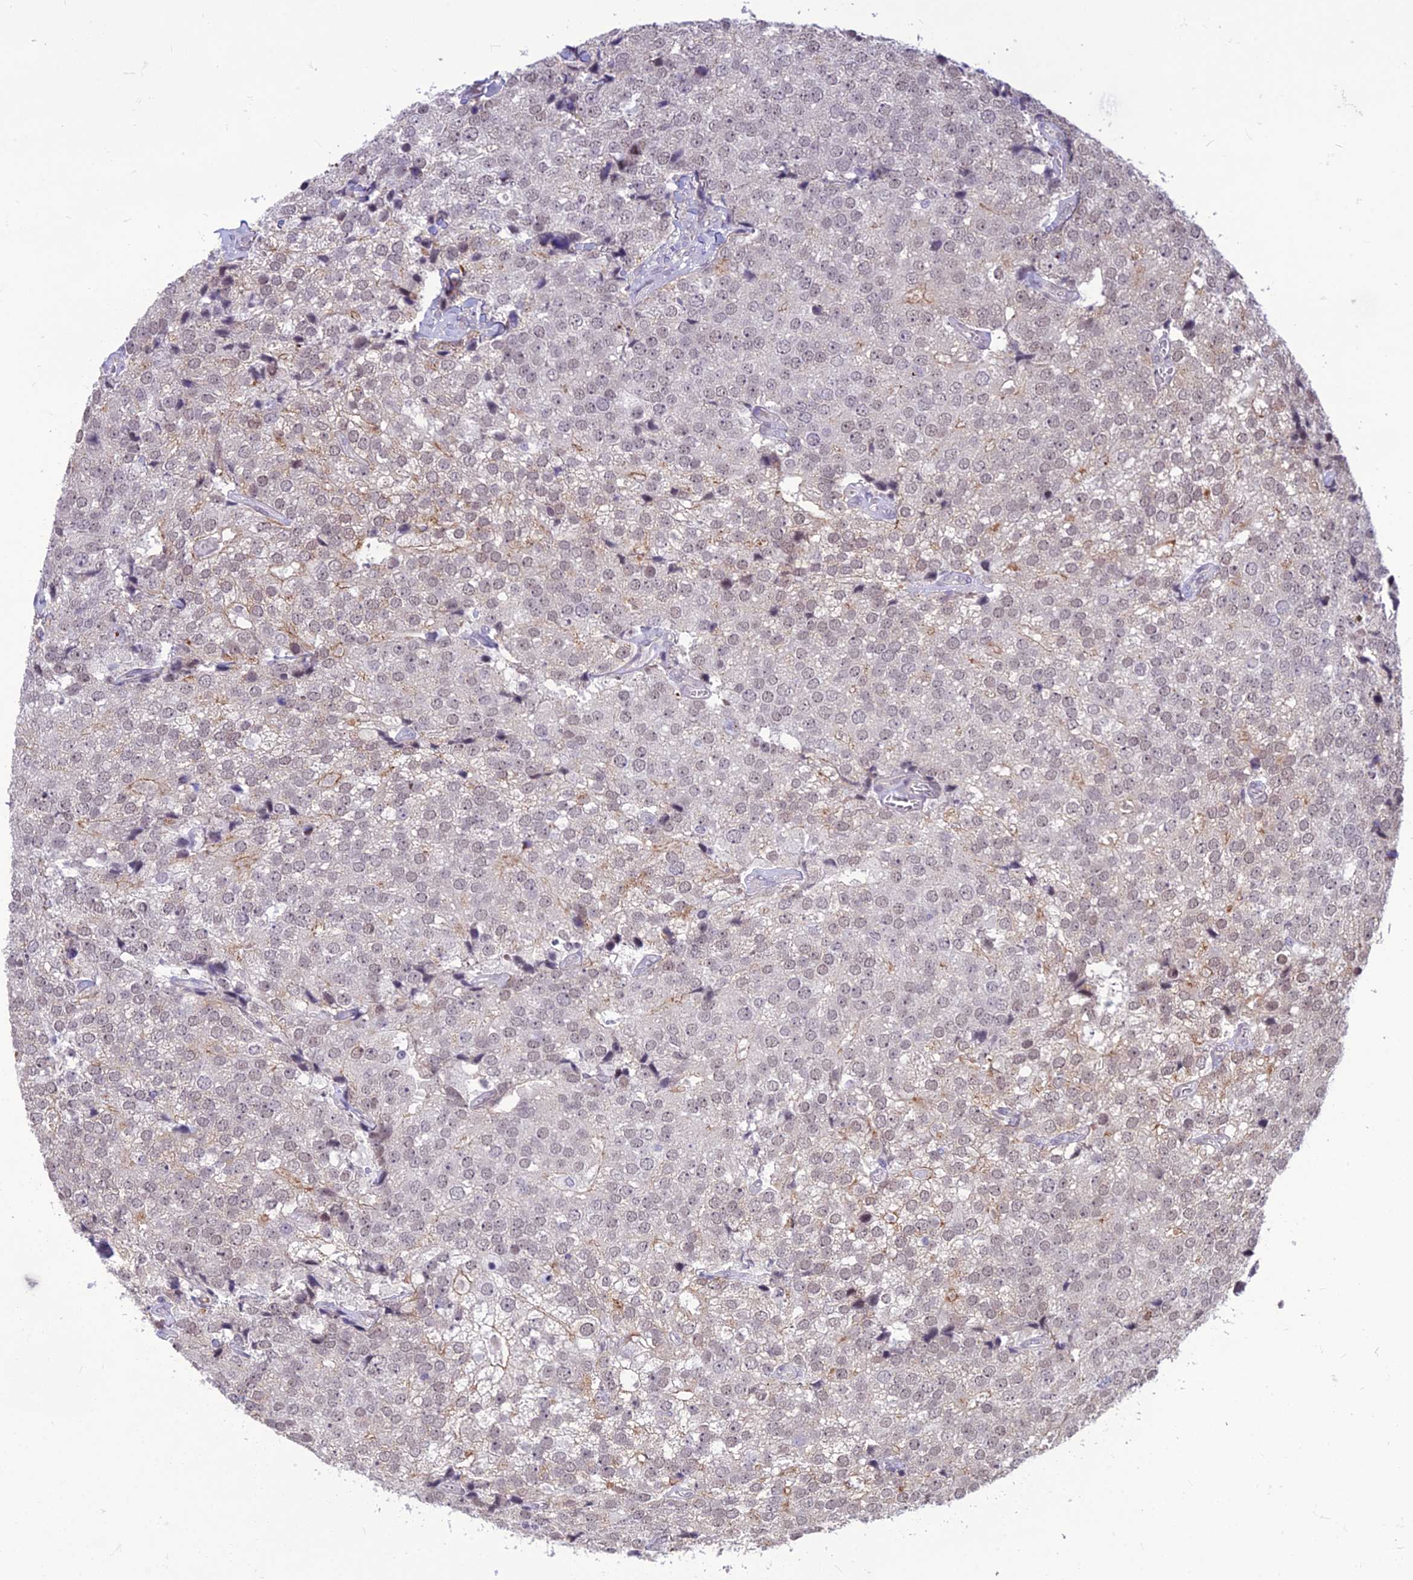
{"staining": {"intensity": "weak", "quantity": "<25%", "location": "nuclear"}, "tissue": "prostate cancer", "cell_type": "Tumor cells", "image_type": "cancer", "snomed": [{"axis": "morphology", "description": "Adenocarcinoma, High grade"}, {"axis": "topography", "description": "Prostate"}], "caption": "Immunohistochemistry of prostate cancer (adenocarcinoma (high-grade)) exhibits no staining in tumor cells.", "gene": "FBRS", "patient": {"sex": "male", "age": 49}}